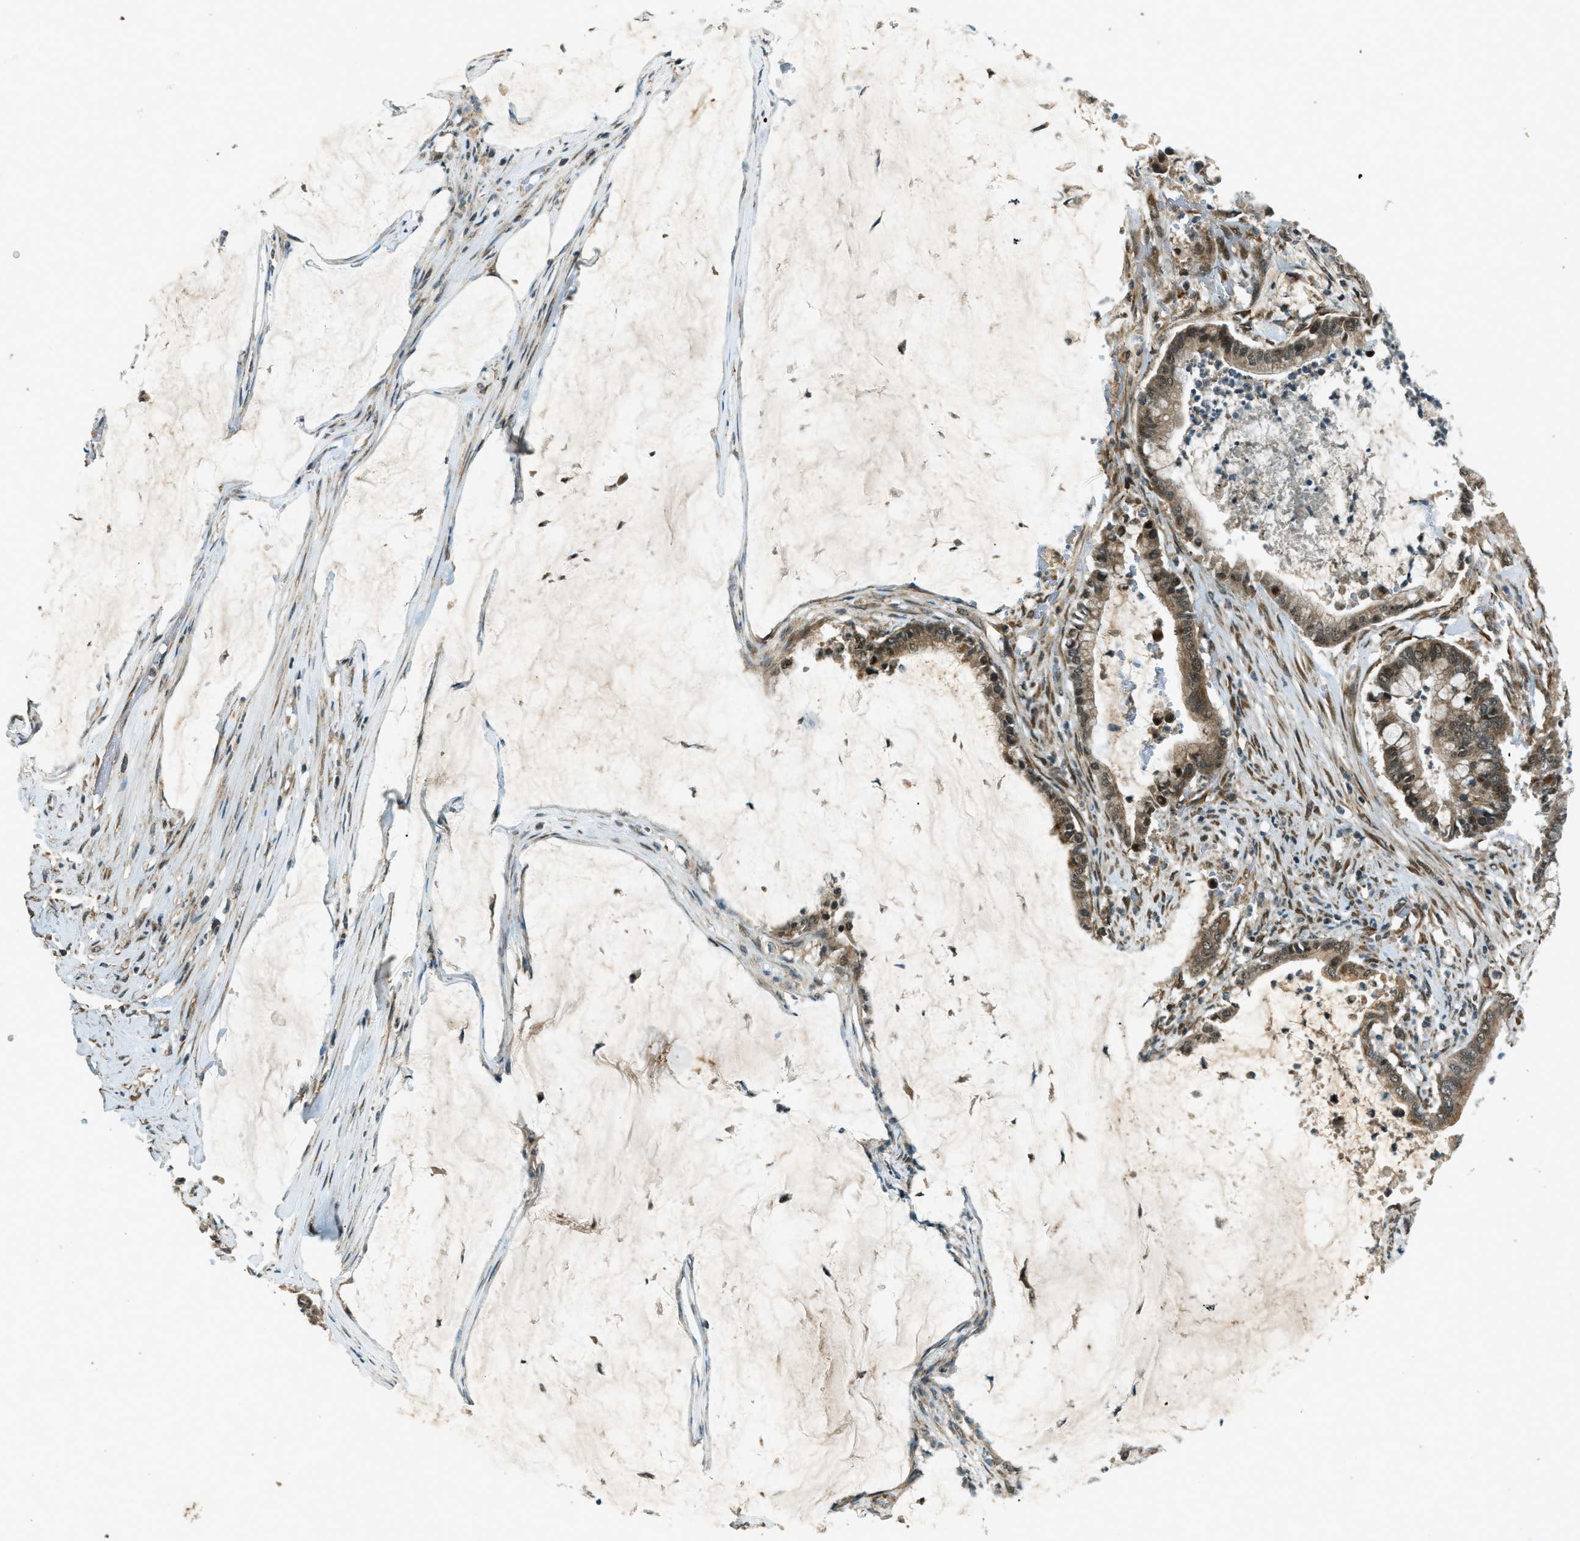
{"staining": {"intensity": "moderate", "quantity": ">75%", "location": "cytoplasmic/membranous"}, "tissue": "pancreatic cancer", "cell_type": "Tumor cells", "image_type": "cancer", "snomed": [{"axis": "morphology", "description": "Adenocarcinoma, NOS"}, {"axis": "topography", "description": "Pancreas"}], "caption": "Immunohistochemical staining of pancreatic cancer reveals moderate cytoplasmic/membranous protein positivity in about >75% of tumor cells. (DAB IHC with brightfield microscopy, high magnification).", "gene": "EIF2AK3", "patient": {"sex": "male", "age": 41}}